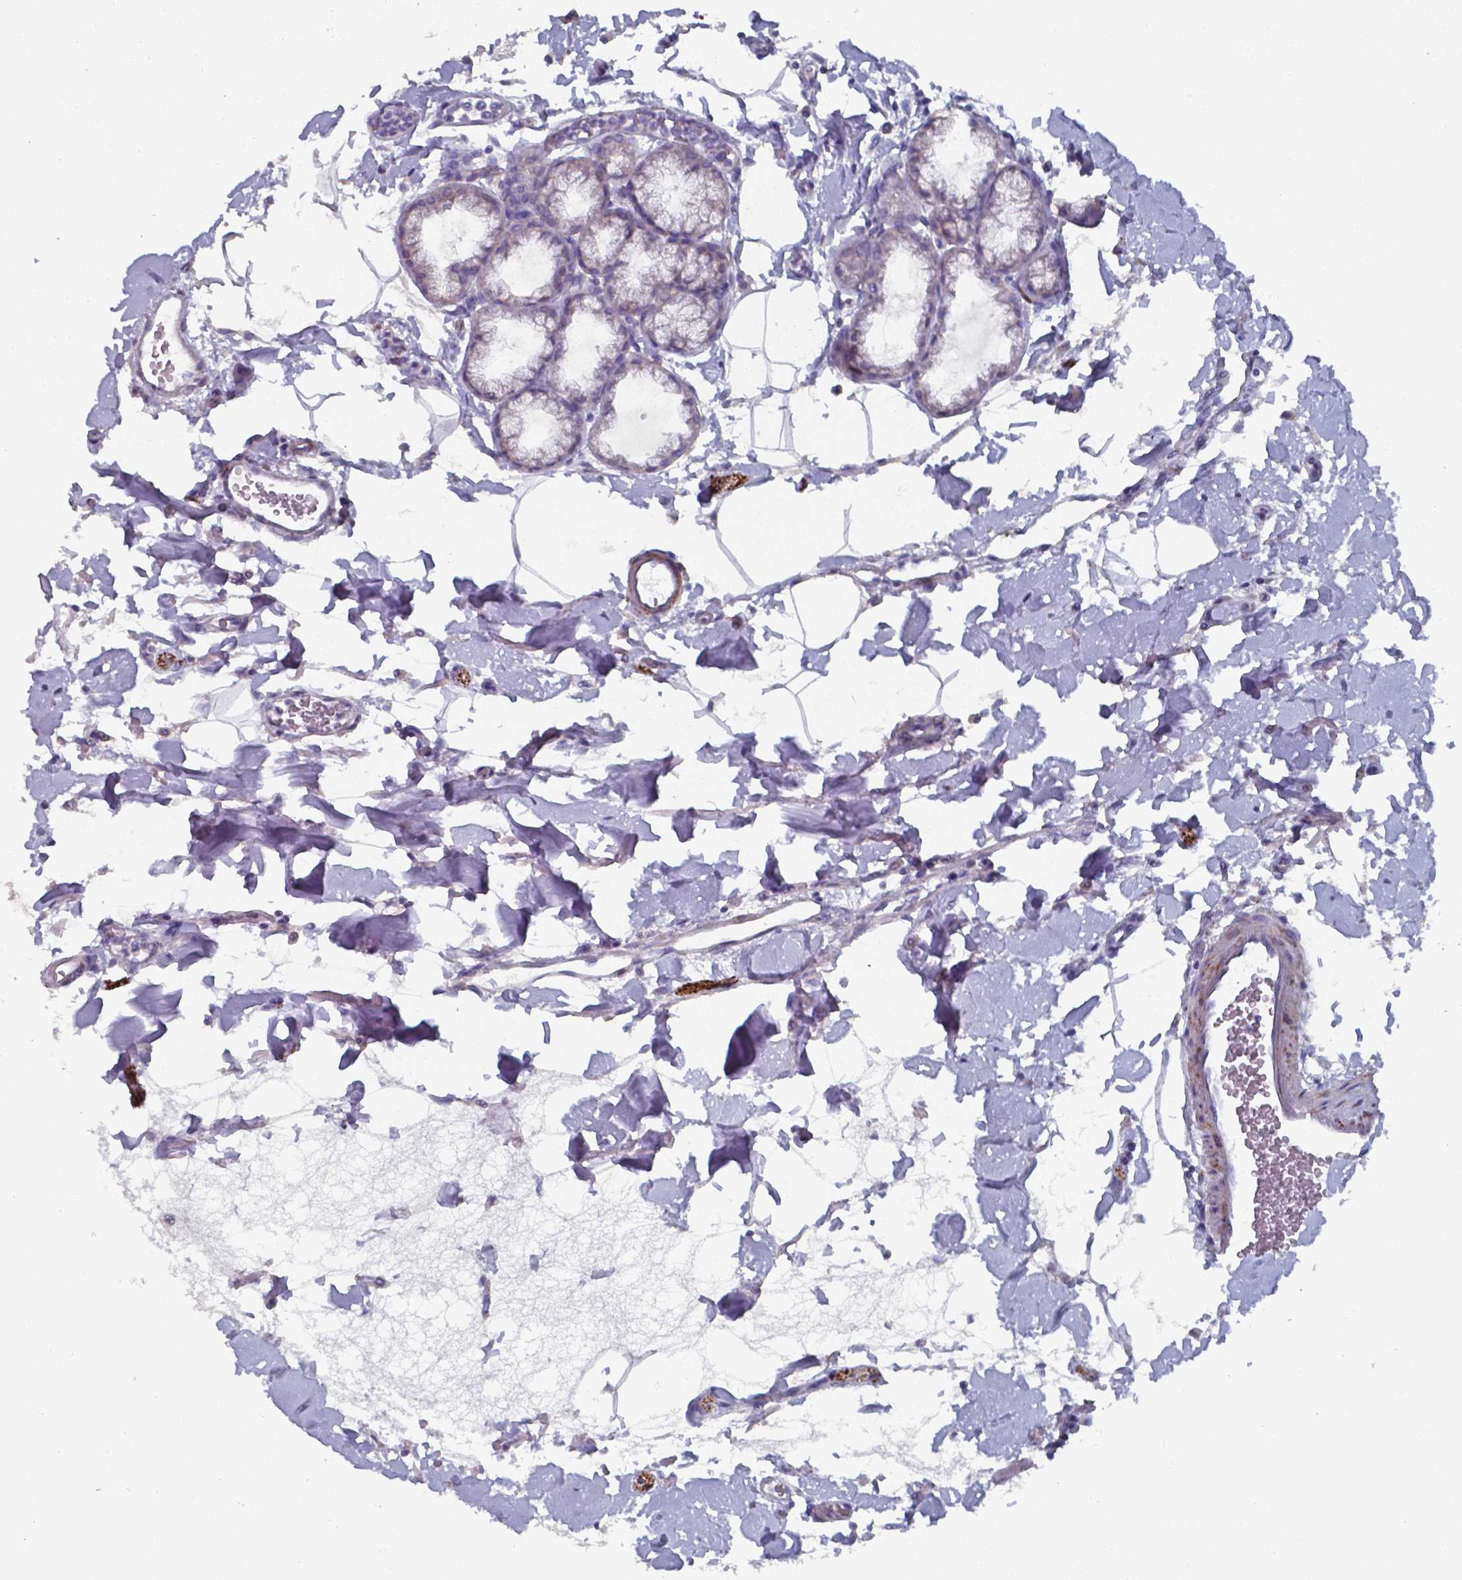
{"staining": {"intensity": "negative", "quantity": "none", "location": "none"}, "tissue": "duodenum", "cell_type": "Glandular cells", "image_type": "normal", "snomed": [{"axis": "morphology", "description": "Normal tissue, NOS"}, {"axis": "topography", "description": "Pancreas"}, {"axis": "topography", "description": "Duodenum"}], "caption": "This is an immunohistochemistry (IHC) histopathology image of benign duodenum. There is no staining in glandular cells.", "gene": "PLA2R1", "patient": {"sex": "male", "age": 59}}